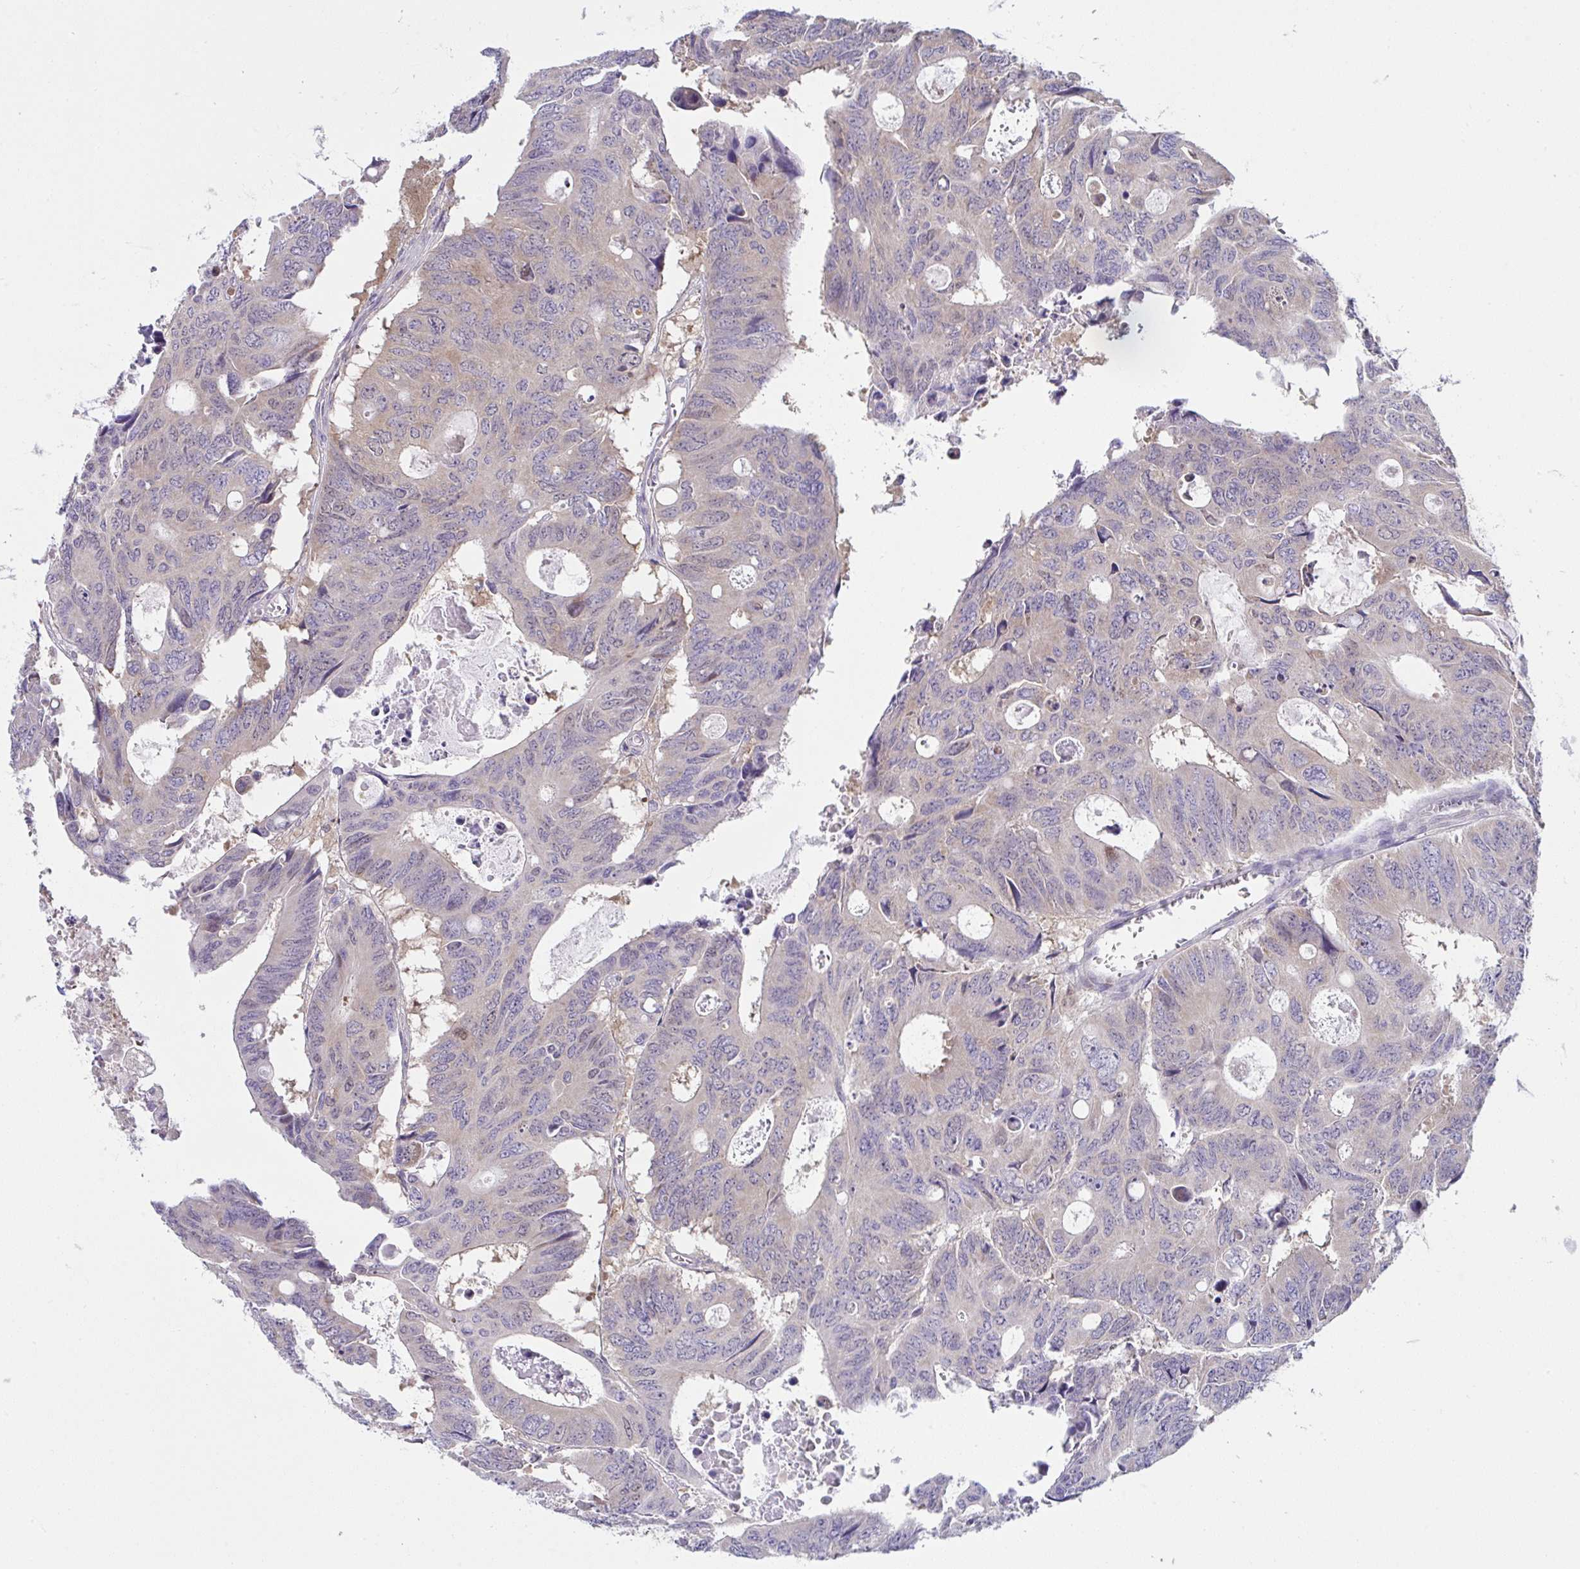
{"staining": {"intensity": "negative", "quantity": "none", "location": "none"}, "tissue": "colorectal cancer", "cell_type": "Tumor cells", "image_type": "cancer", "snomed": [{"axis": "morphology", "description": "Adenocarcinoma, NOS"}, {"axis": "topography", "description": "Rectum"}], "caption": "An image of human adenocarcinoma (colorectal) is negative for staining in tumor cells.", "gene": "ALDH16A1", "patient": {"sex": "male", "age": 76}}